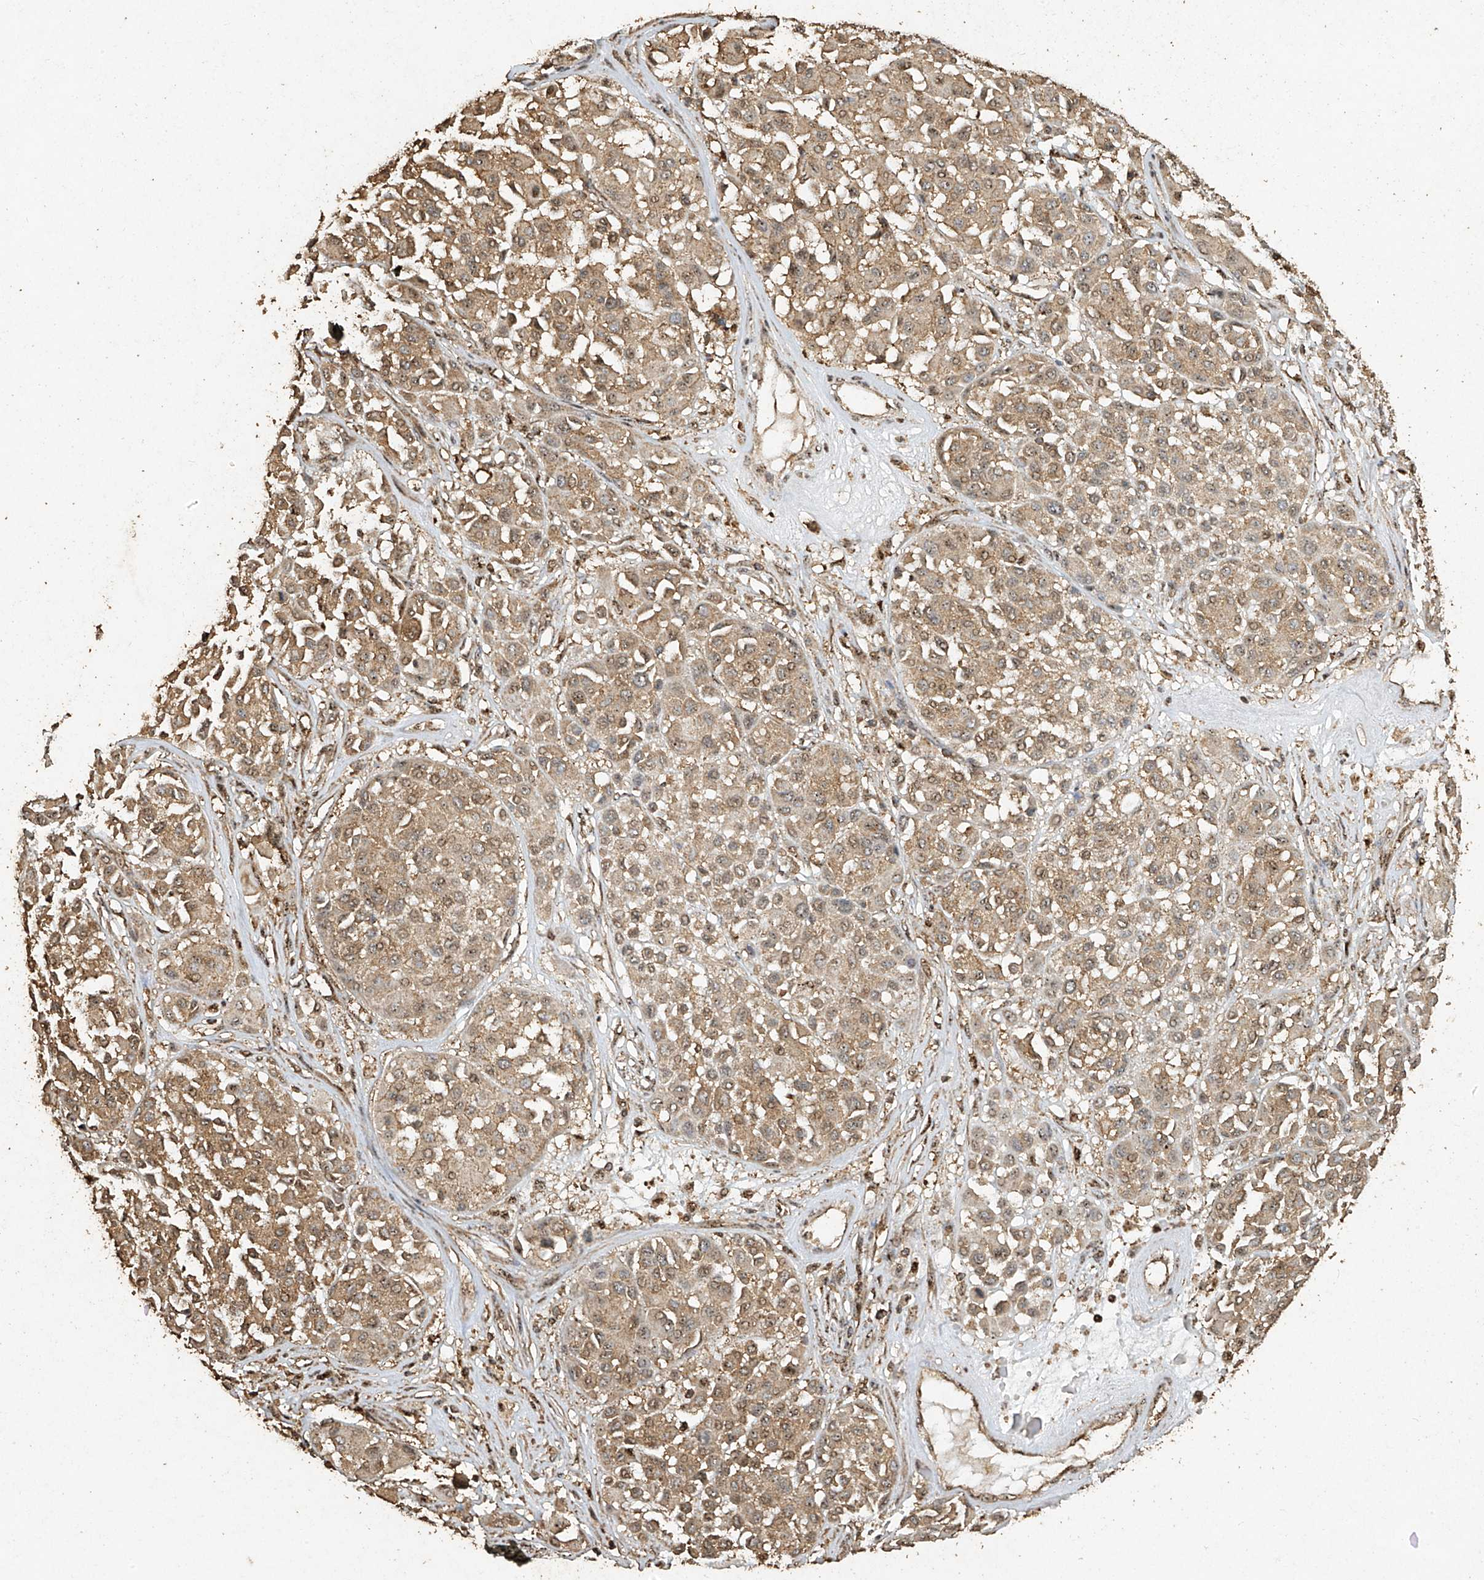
{"staining": {"intensity": "weak", "quantity": "25%-75%", "location": "nuclear"}, "tissue": "melanoma", "cell_type": "Tumor cells", "image_type": "cancer", "snomed": [{"axis": "morphology", "description": "Malignant melanoma, Metastatic site"}, {"axis": "topography", "description": "Soft tissue"}], "caption": "Melanoma stained for a protein (brown) displays weak nuclear positive expression in approximately 25%-75% of tumor cells.", "gene": "ERBB3", "patient": {"sex": "male", "age": 41}}